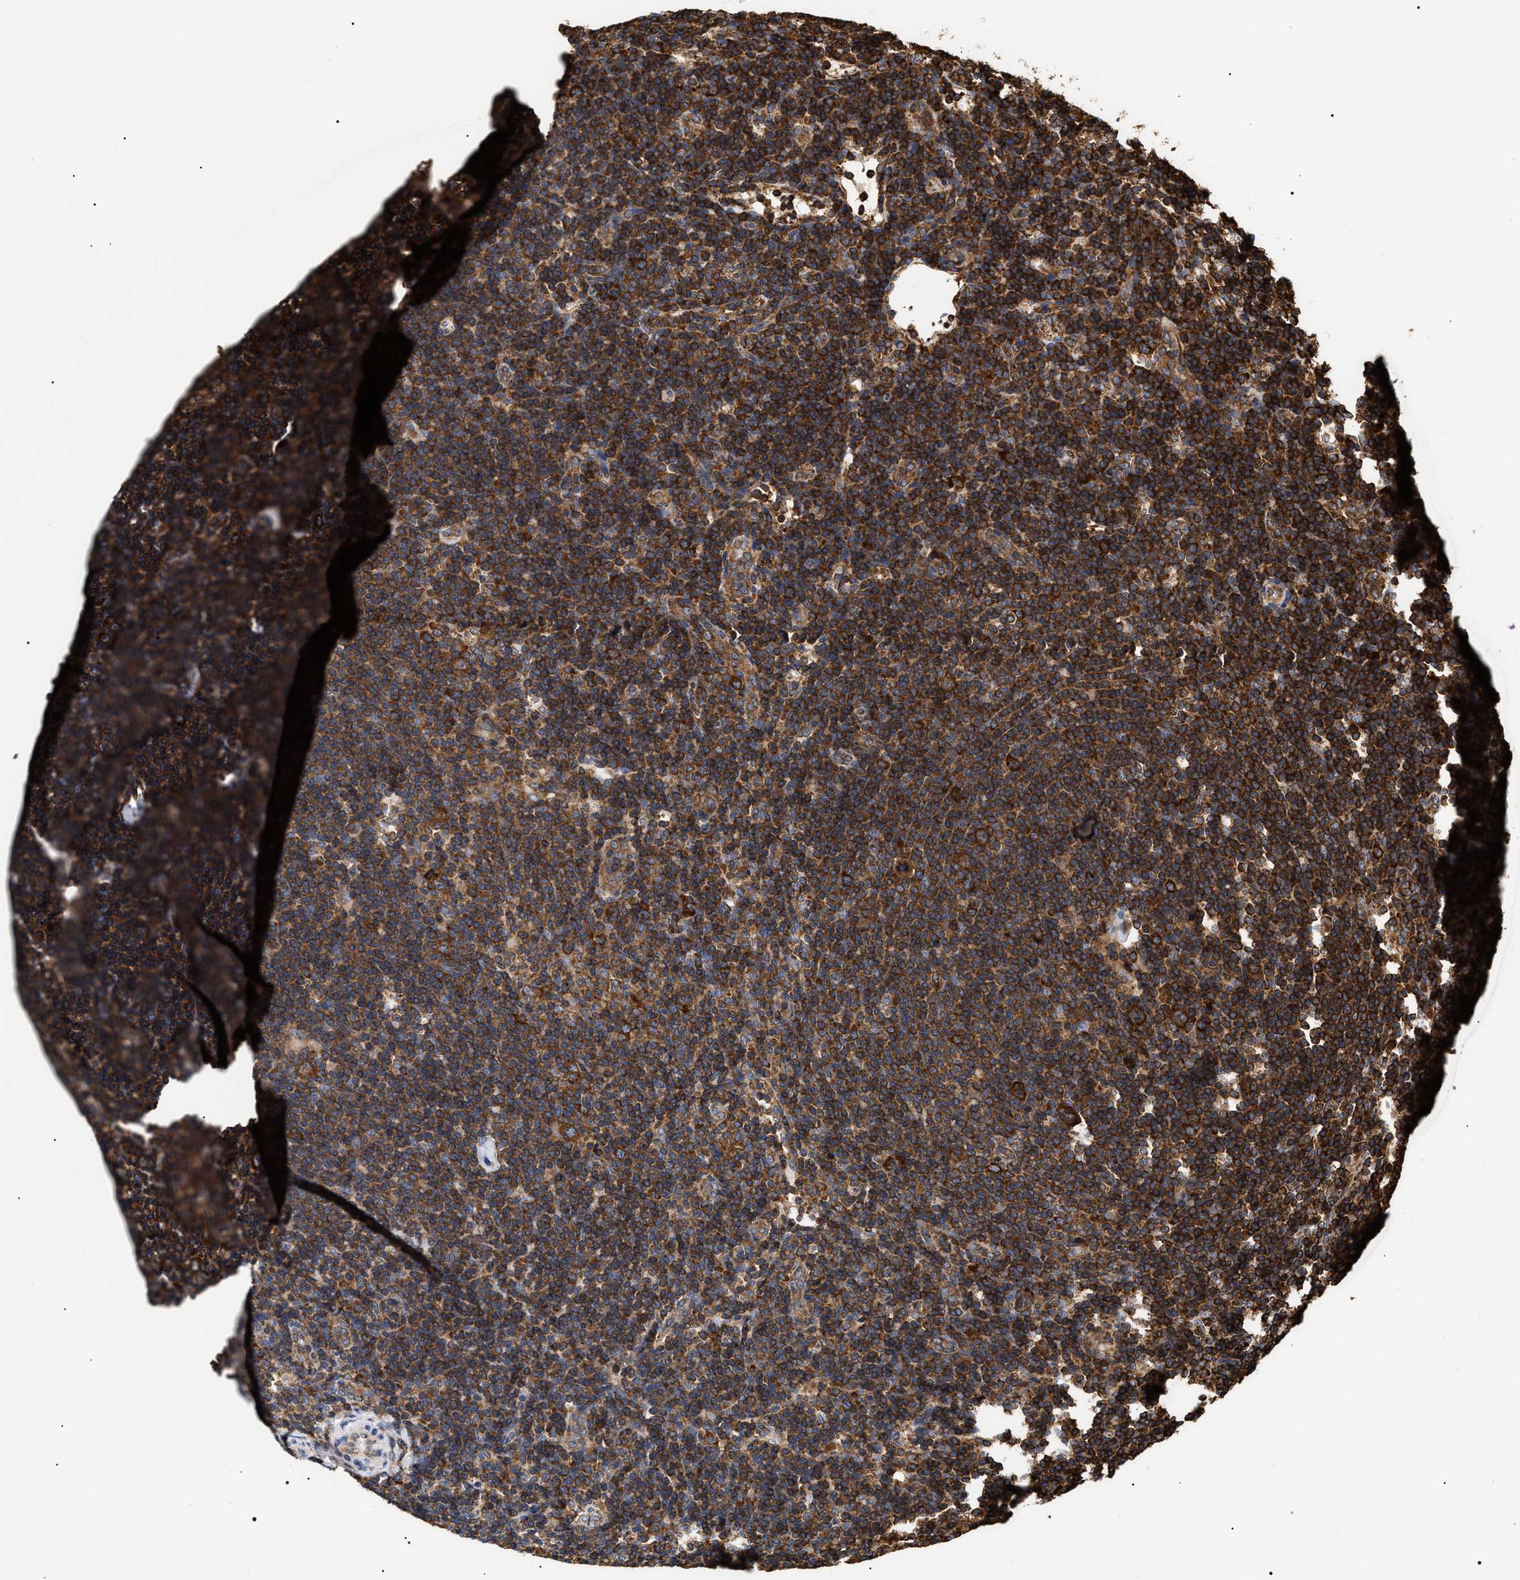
{"staining": {"intensity": "strong", "quantity": ">75%", "location": "cytoplasmic/membranous"}, "tissue": "lymphoma", "cell_type": "Tumor cells", "image_type": "cancer", "snomed": [{"axis": "morphology", "description": "Hodgkin's disease, NOS"}, {"axis": "topography", "description": "Lymph node"}], "caption": "A brown stain shows strong cytoplasmic/membranous staining of a protein in lymphoma tumor cells.", "gene": "SERBP1", "patient": {"sex": "female", "age": 57}}